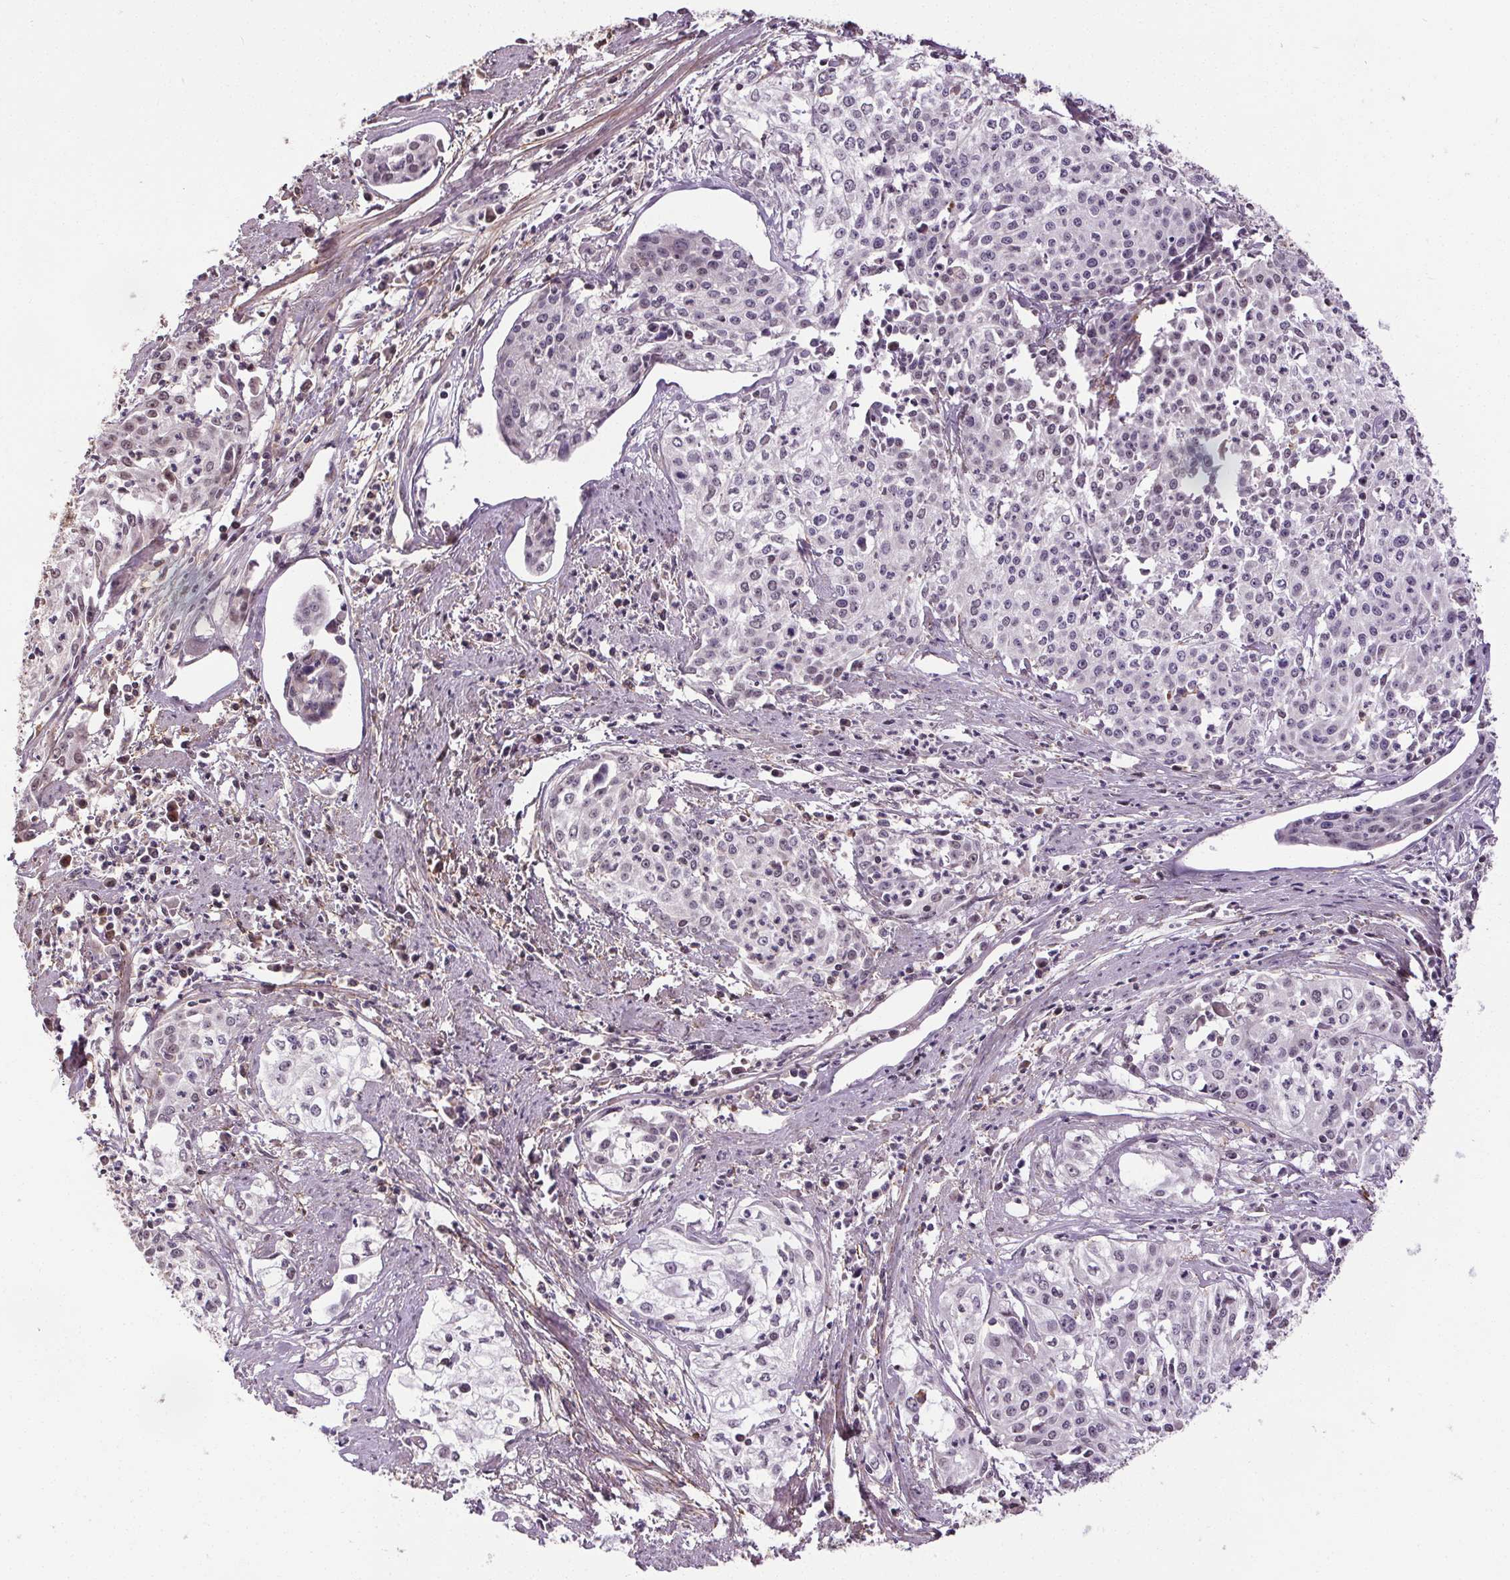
{"staining": {"intensity": "negative", "quantity": "none", "location": "none"}, "tissue": "cervical cancer", "cell_type": "Tumor cells", "image_type": "cancer", "snomed": [{"axis": "morphology", "description": "Squamous cell carcinoma, NOS"}, {"axis": "topography", "description": "Cervix"}], "caption": "IHC of cervical cancer (squamous cell carcinoma) demonstrates no expression in tumor cells. Brightfield microscopy of immunohistochemistry (IHC) stained with DAB (brown) and hematoxylin (blue), captured at high magnification.", "gene": "KIAA0232", "patient": {"sex": "female", "age": 39}}